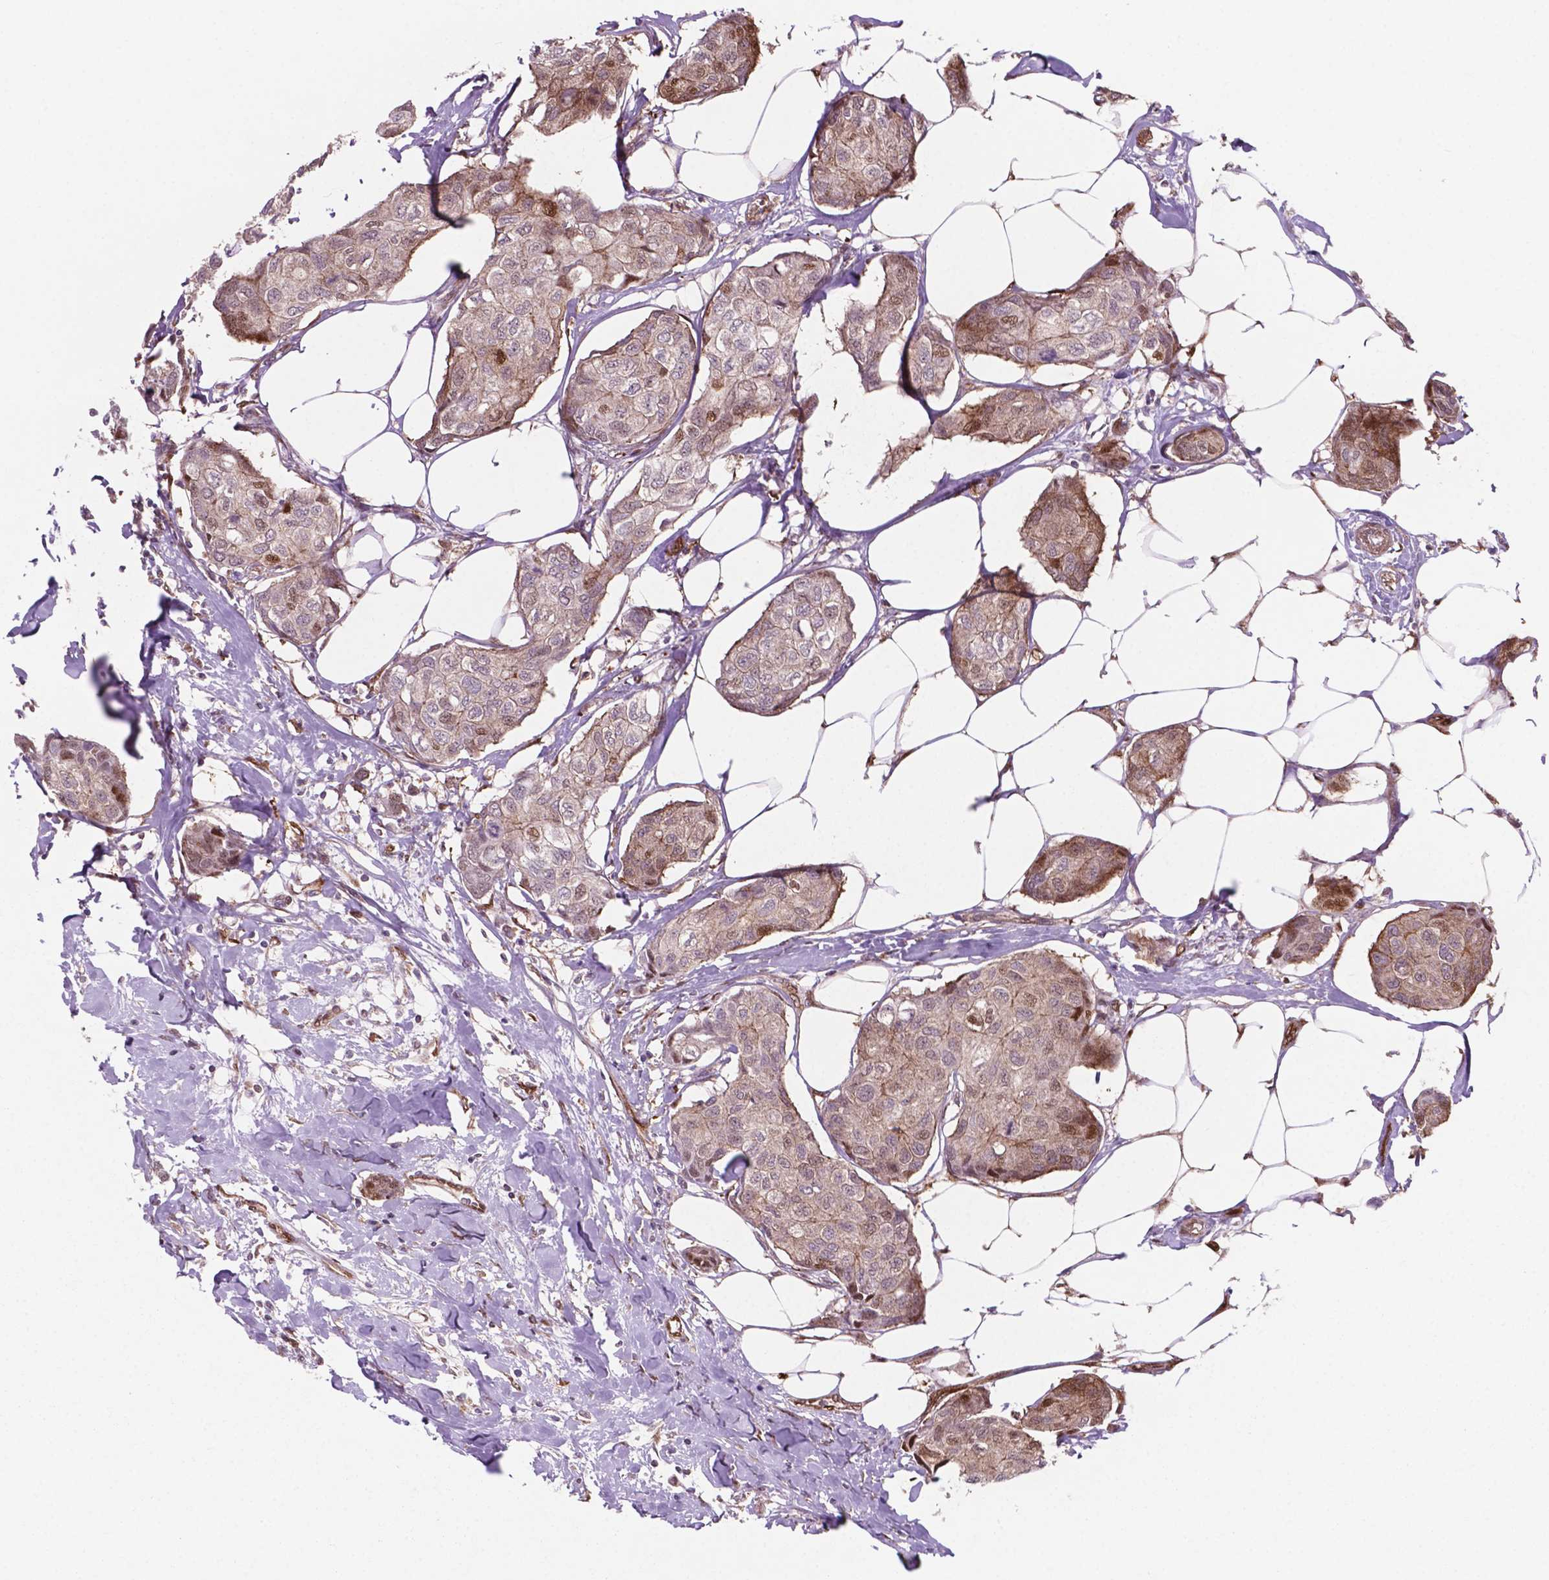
{"staining": {"intensity": "weak", "quantity": ">75%", "location": "cytoplasmic/membranous,nuclear"}, "tissue": "breast cancer", "cell_type": "Tumor cells", "image_type": "cancer", "snomed": [{"axis": "morphology", "description": "Duct carcinoma"}, {"axis": "topography", "description": "Breast"}], "caption": "Tumor cells demonstrate low levels of weak cytoplasmic/membranous and nuclear positivity in approximately >75% of cells in breast infiltrating ductal carcinoma.", "gene": "LDHA", "patient": {"sex": "female", "age": 80}}